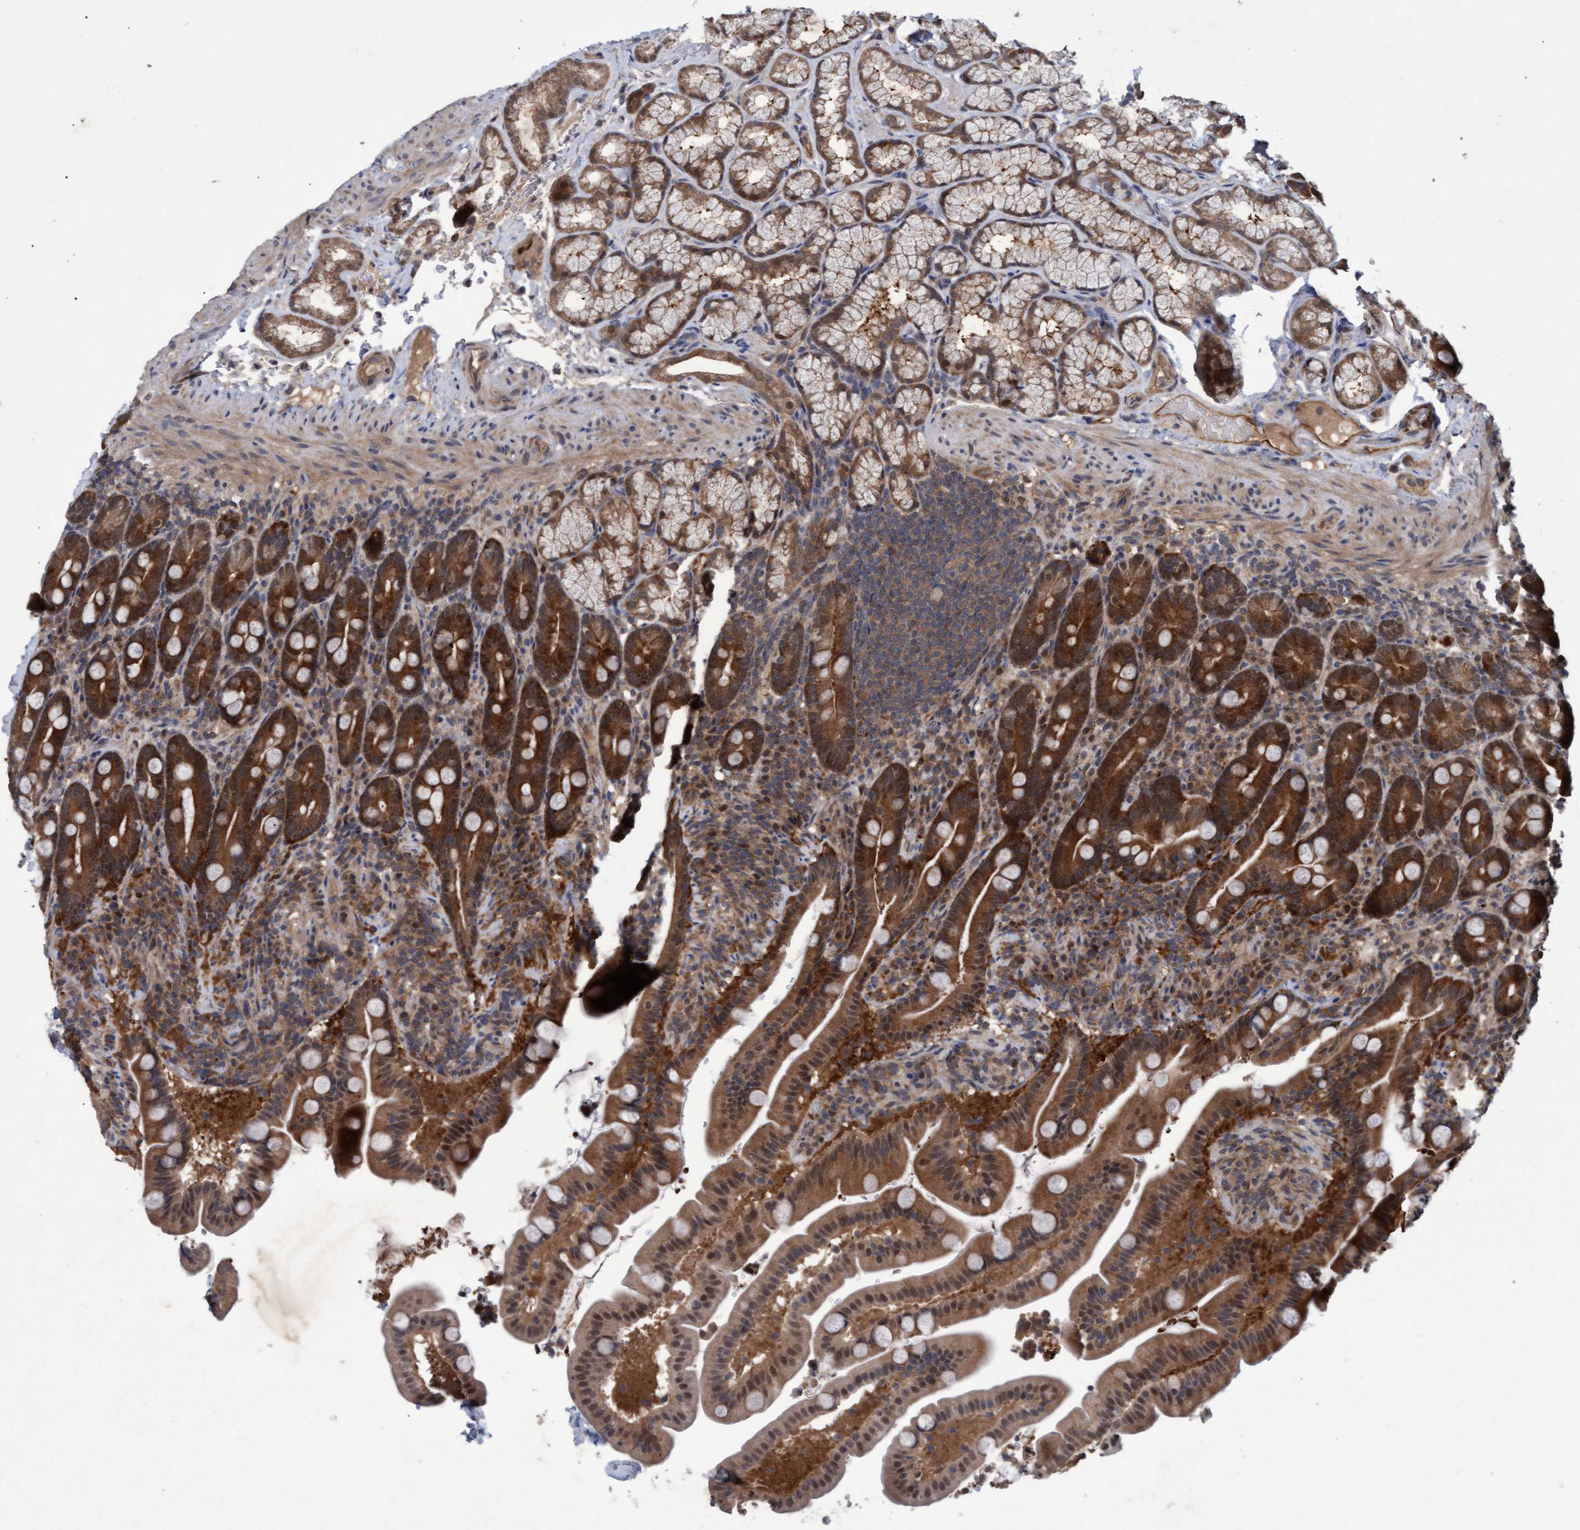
{"staining": {"intensity": "strong", "quantity": ">75%", "location": "cytoplasmic/membranous,nuclear"}, "tissue": "duodenum", "cell_type": "Glandular cells", "image_type": "normal", "snomed": [{"axis": "morphology", "description": "Normal tissue, NOS"}, {"axis": "topography", "description": "Duodenum"}], "caption": "Benign duodenum displays strong cytoplasmic/membranous,nuclear staining in about >75% of glandular cells.", "gene": "PSMB6", "patient": {"sex": "male", "age": 54}}